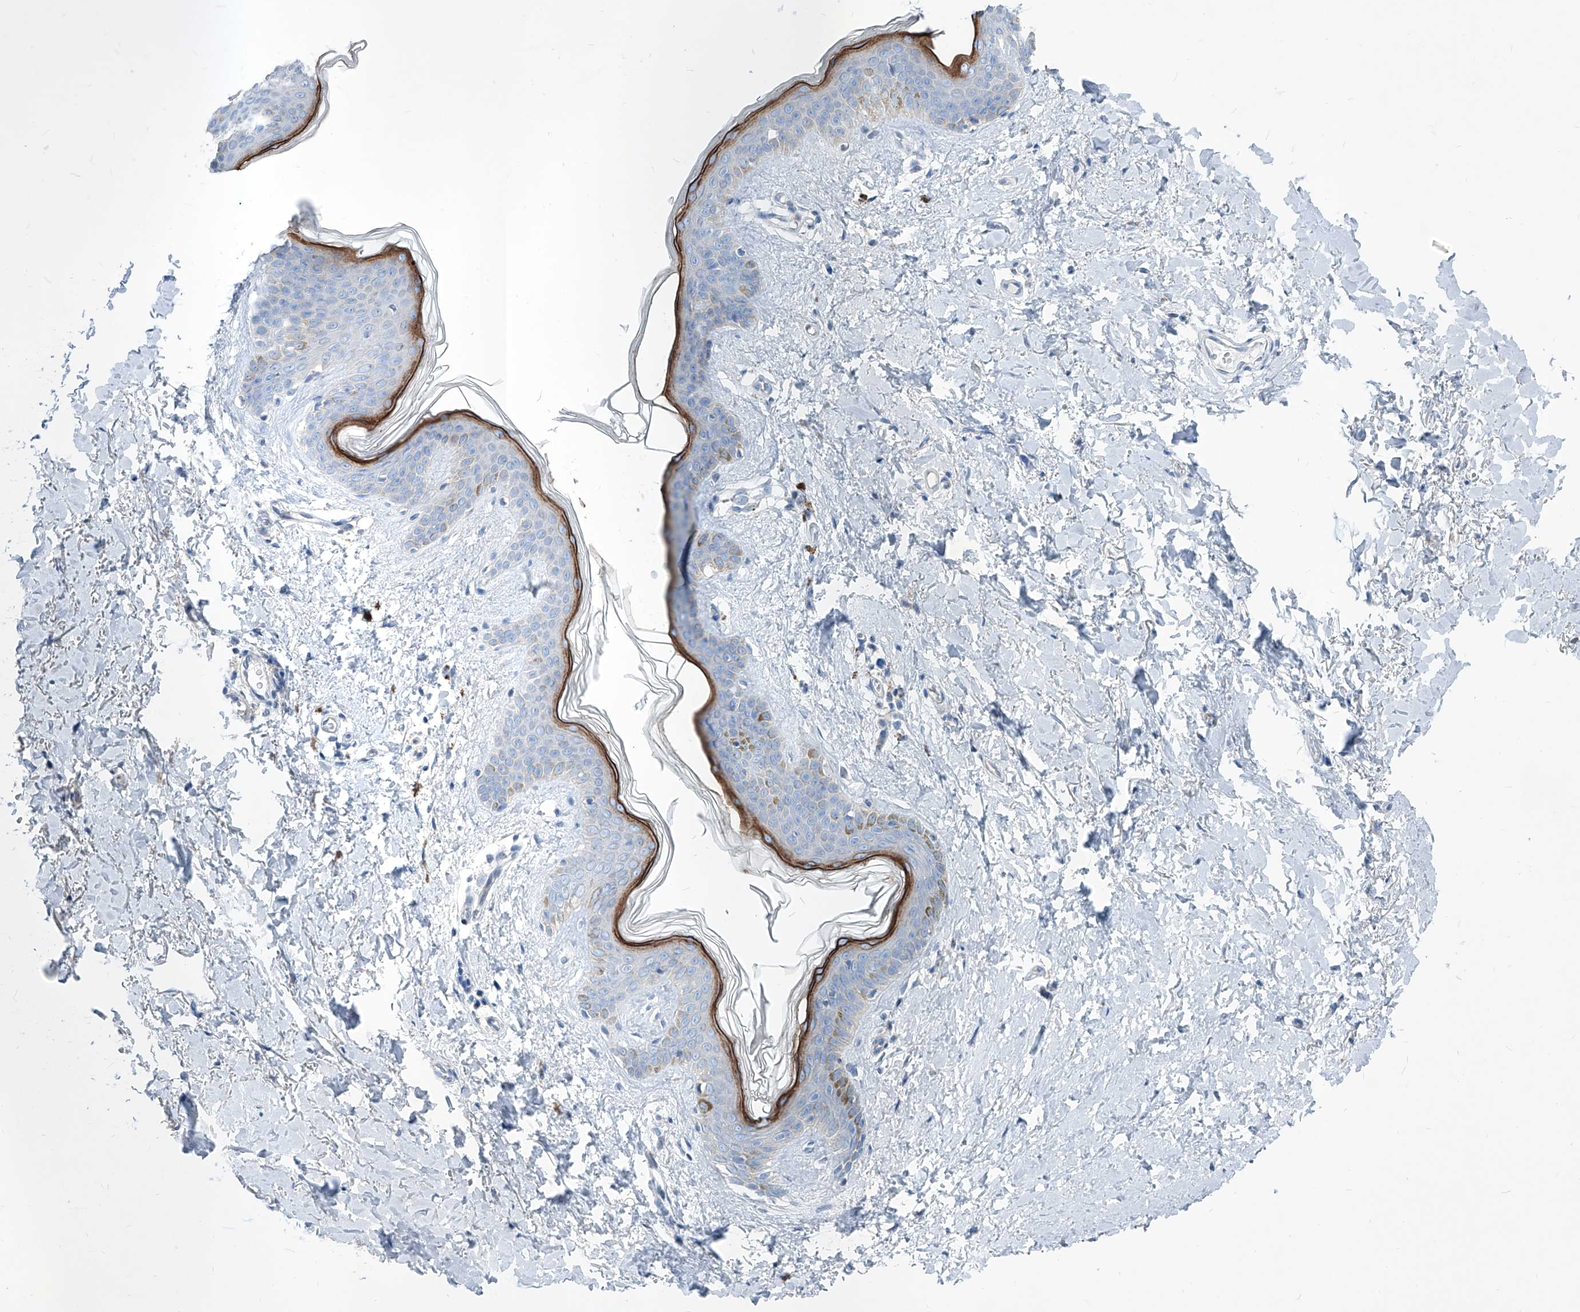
{"staining": {"intensity": "negative", "quantity": "none", "location": "none"}, "tissue": "skin", "cell_type": "Fibroblasts", "image_type": "normal", "snomed": [{"axis": "morphology", "description": "Normal tissue, NOS"}, {"axis": "topography", "description": "Skin"}], "caption": "The immunohistochemistry photomicrograph has no significant staining in fibroblasts of skin.", "gene": "AGPS", "patient": {"sex": "female", "age": 46}}